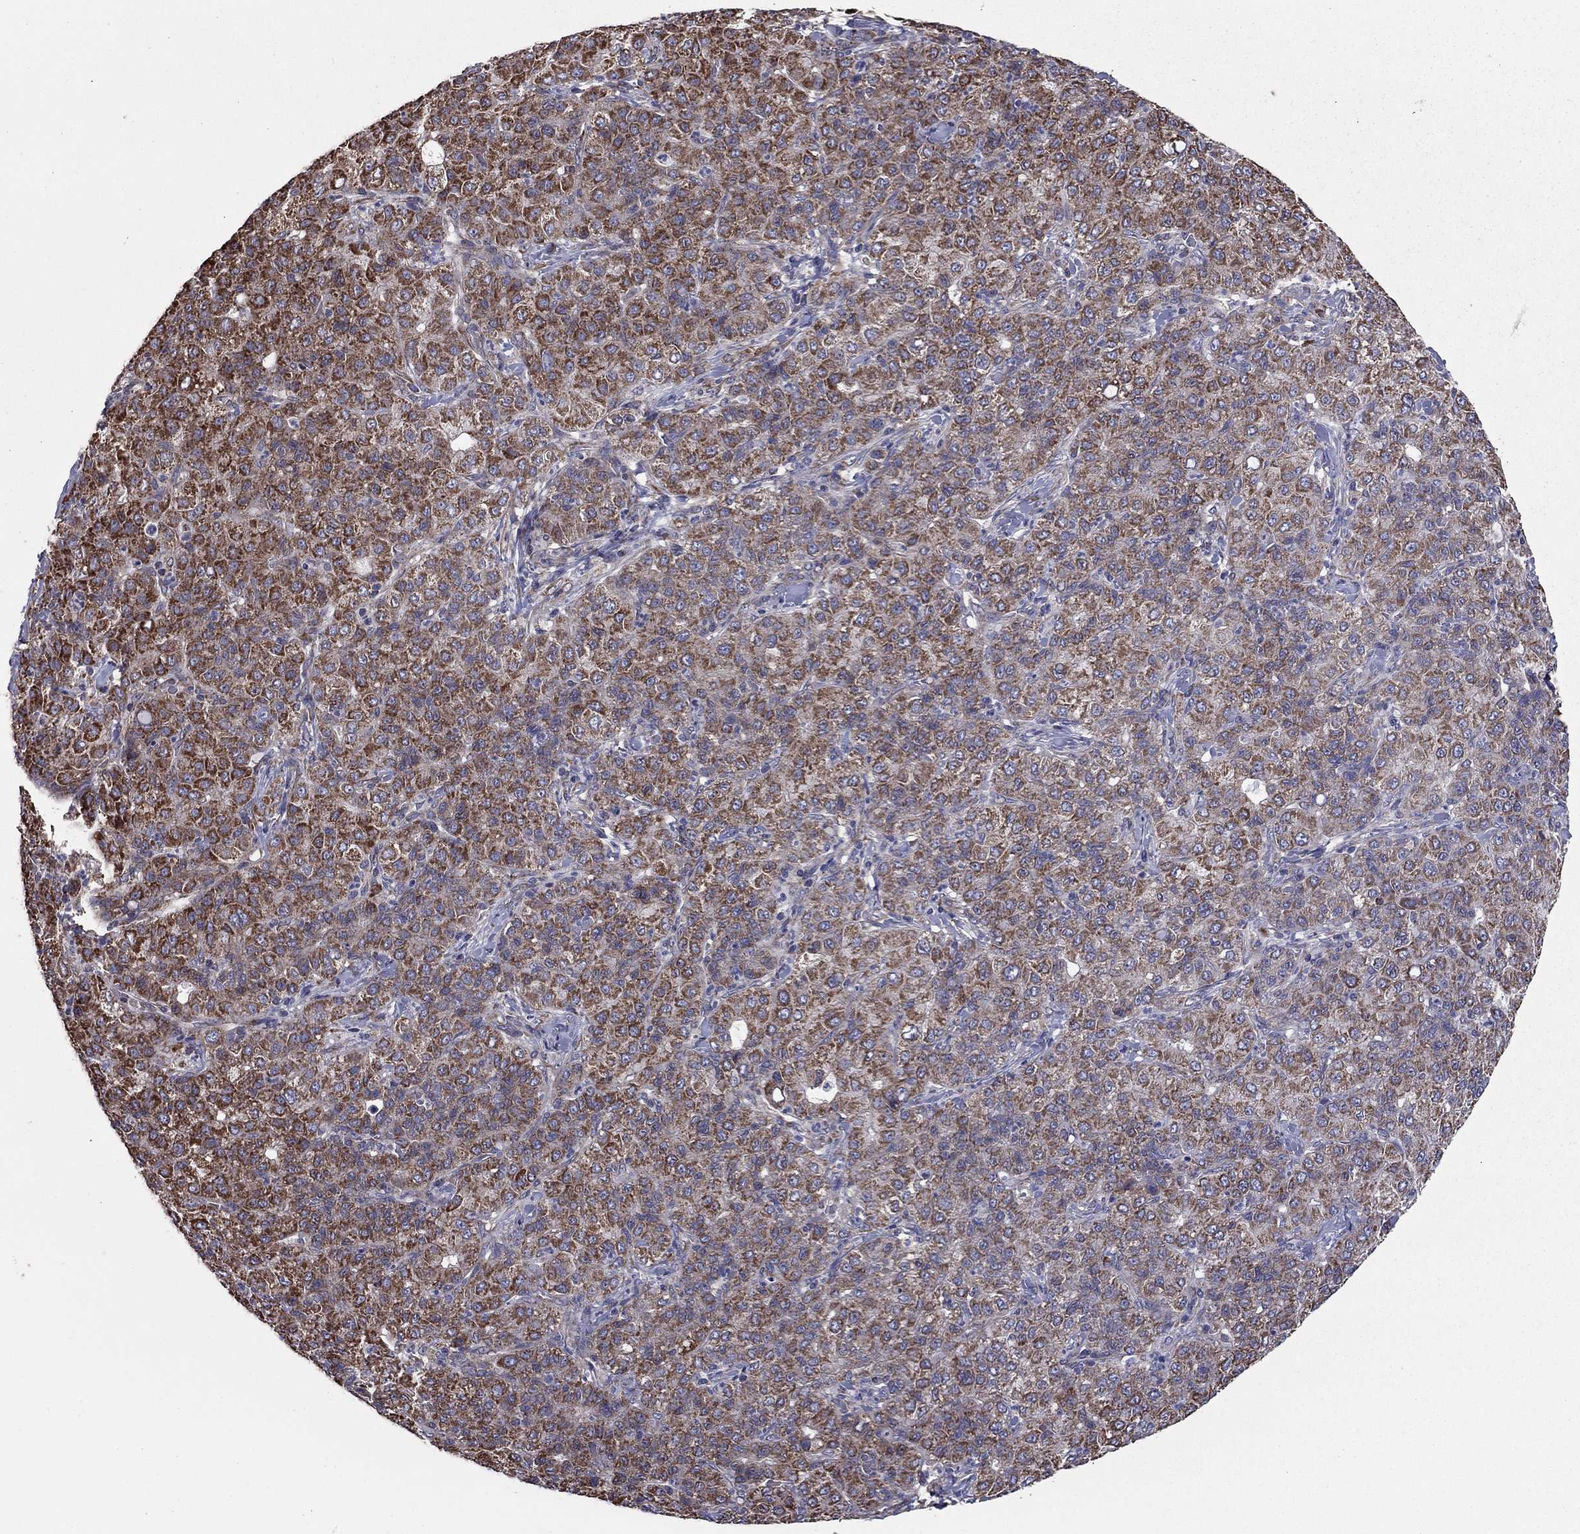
{"staining": {"intensity": "strong", "quantity": "25%-75%", "location": "cytoplasmic/membranous"}, "tissue": "liver cancer", "cell_type": "Tumor cells", "image_type": "cancer", "snomed": [{"axis": "morphology", "description": "Carcinoma, Hepatocellular, NOS"}, {"axis": "topography", "description": "Liver"}], "caption": "Immunohistochemical staining of human liver cancer exhibits strong cytoplasmic/membranous protein staining in about 25%-75% of tumor cells. (DAB (3,3'-diaminobenzidine) IHC with brightfield microscopy, high magnification).", "gene": "NKIRAS1", "patient": {"sex": "male", "age": 65}}